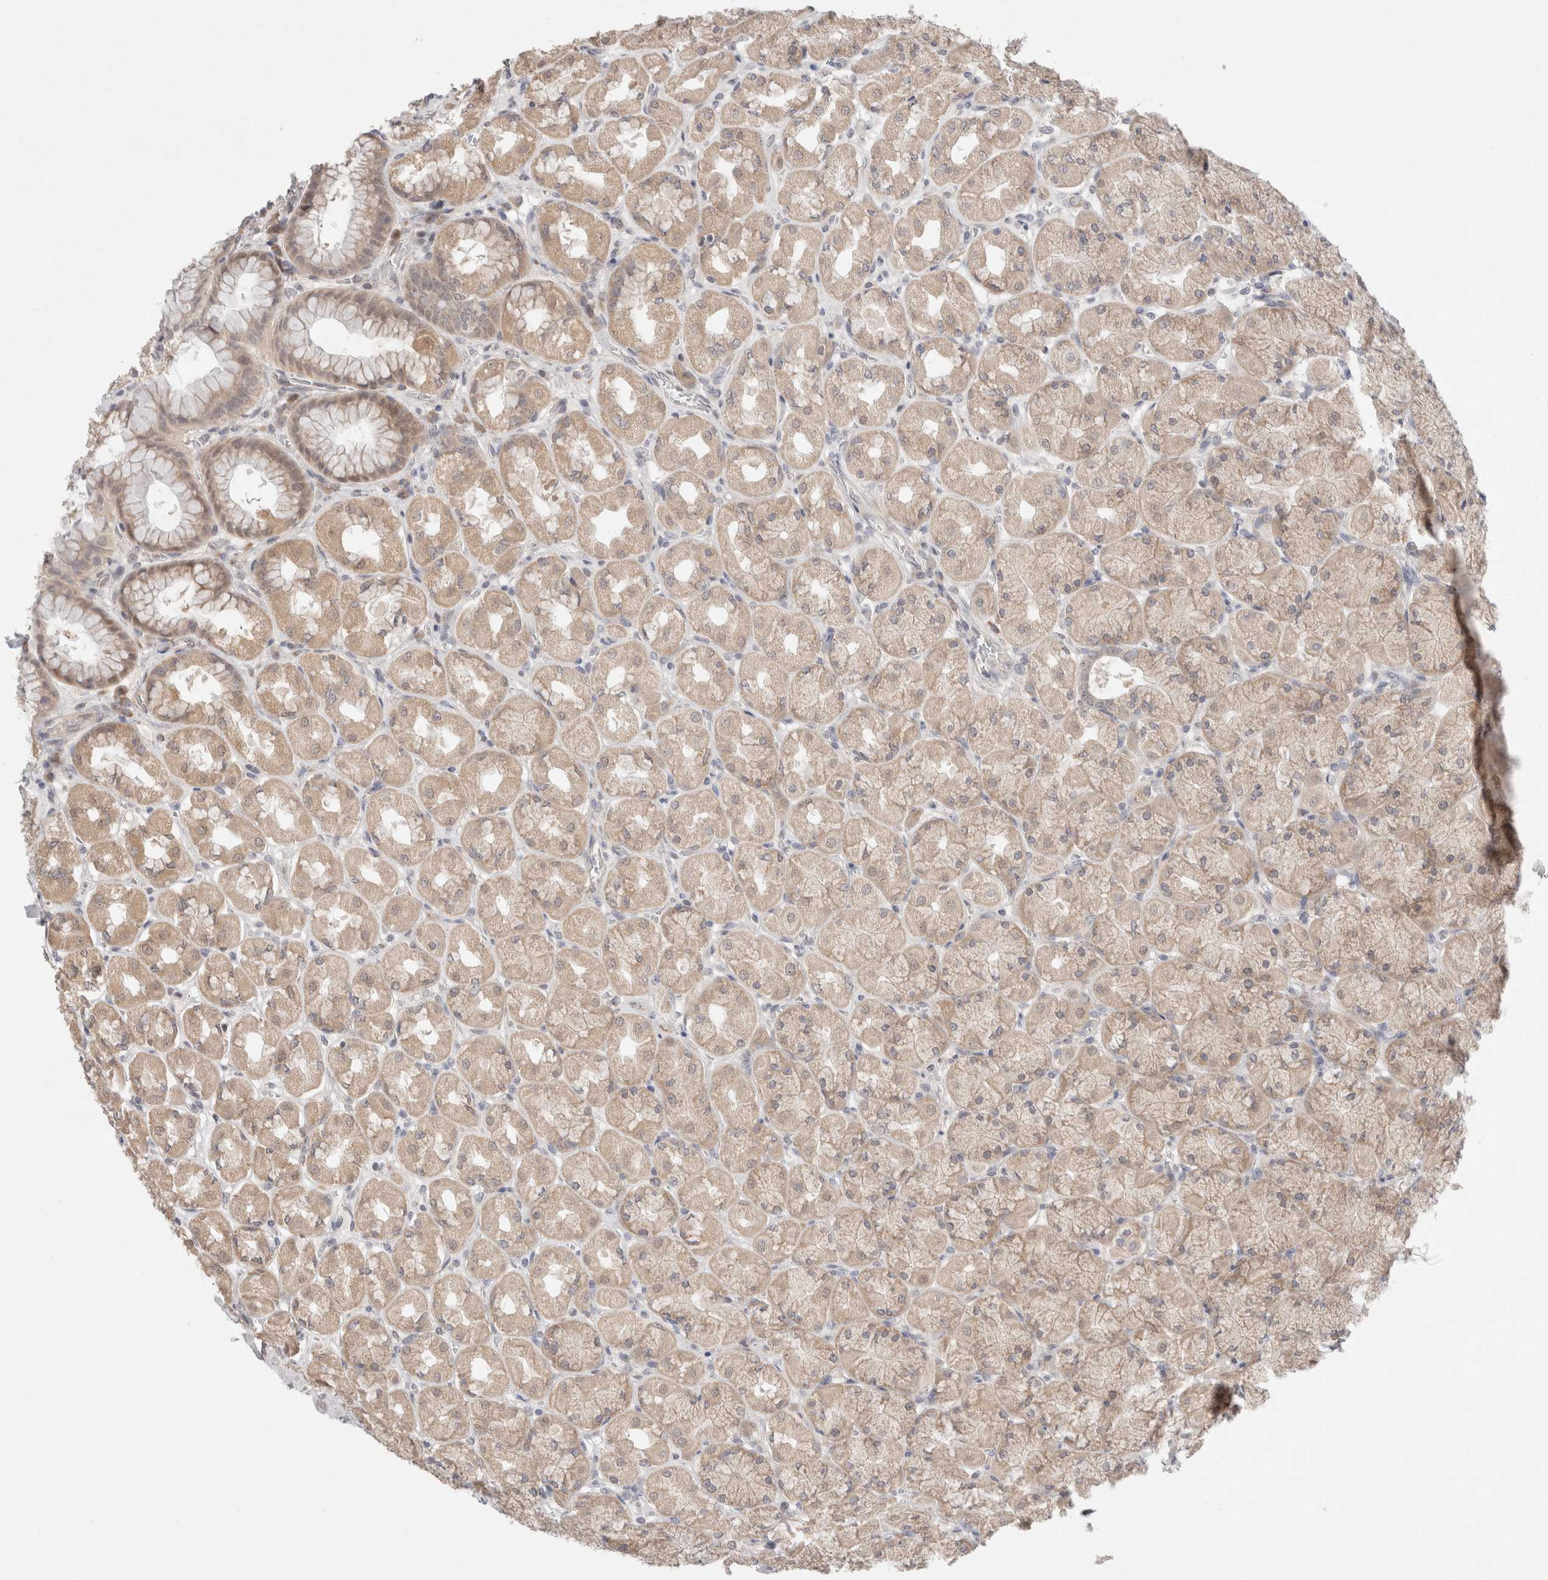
{"staining": {"intensity": "weak", "quantity": ">75%", "location": "cytoplasmic/membranous"}, "tissue": "stomach", "cell_type": "Glandular cells", "image_type": "normal", "snomed": [{"axis": "morphology", "description": "Normal tissue, NOS"}, {"axis": "topography", "description": "Stomach, upper"}], "caption": "This is a histology image of IHC staining of benign stomach, which shows weak staining in the cytoplasmic/membranous of glandular cells.", "gene": "ERI3", "patient": {"sex": "female", "age": 56}}